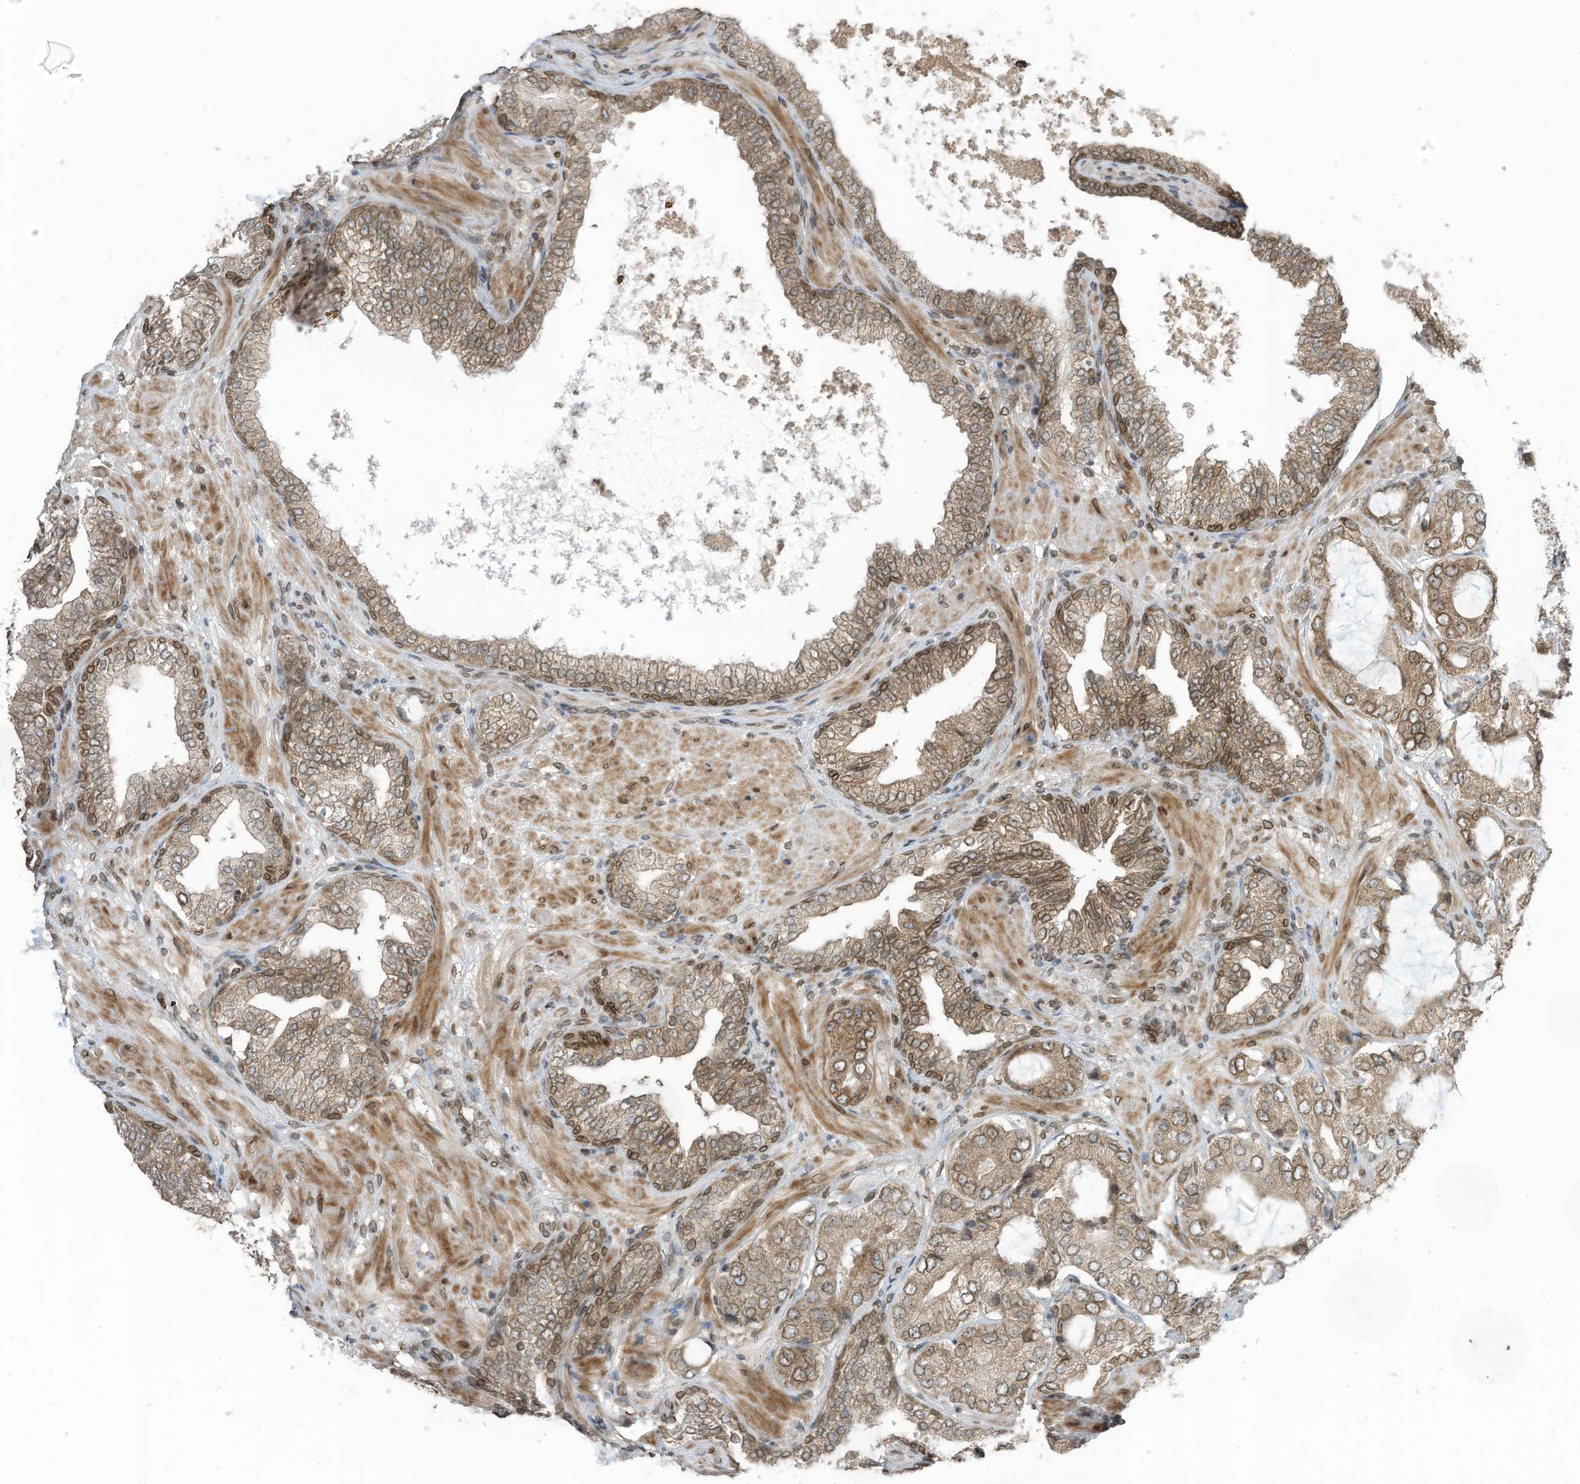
{"staining": {"intensity": "moderate", "quantity": ">75%", "location": "cytoplasmic/membranous,nuclear"}, "tissue": "prostate cancer", "cell_type": "Tumor cells", "image_type": "cancer", "snomed": [{"axis": "morphology", "description": "Adenocarcinoma, High grade"}, {"axis": "topography", "description": "Prostate"}], "caption": "IHC (DAB (3,3'-diaminobenzidine)) staining of prostate cancer (adenocarcinoma (high-grade)) displays moderate cytoplasmic/membranous and nuclear protein staining in about >75% of tumor cells.", "gene": "RABL3", "patient": {"sex": "male", "age": 59}}